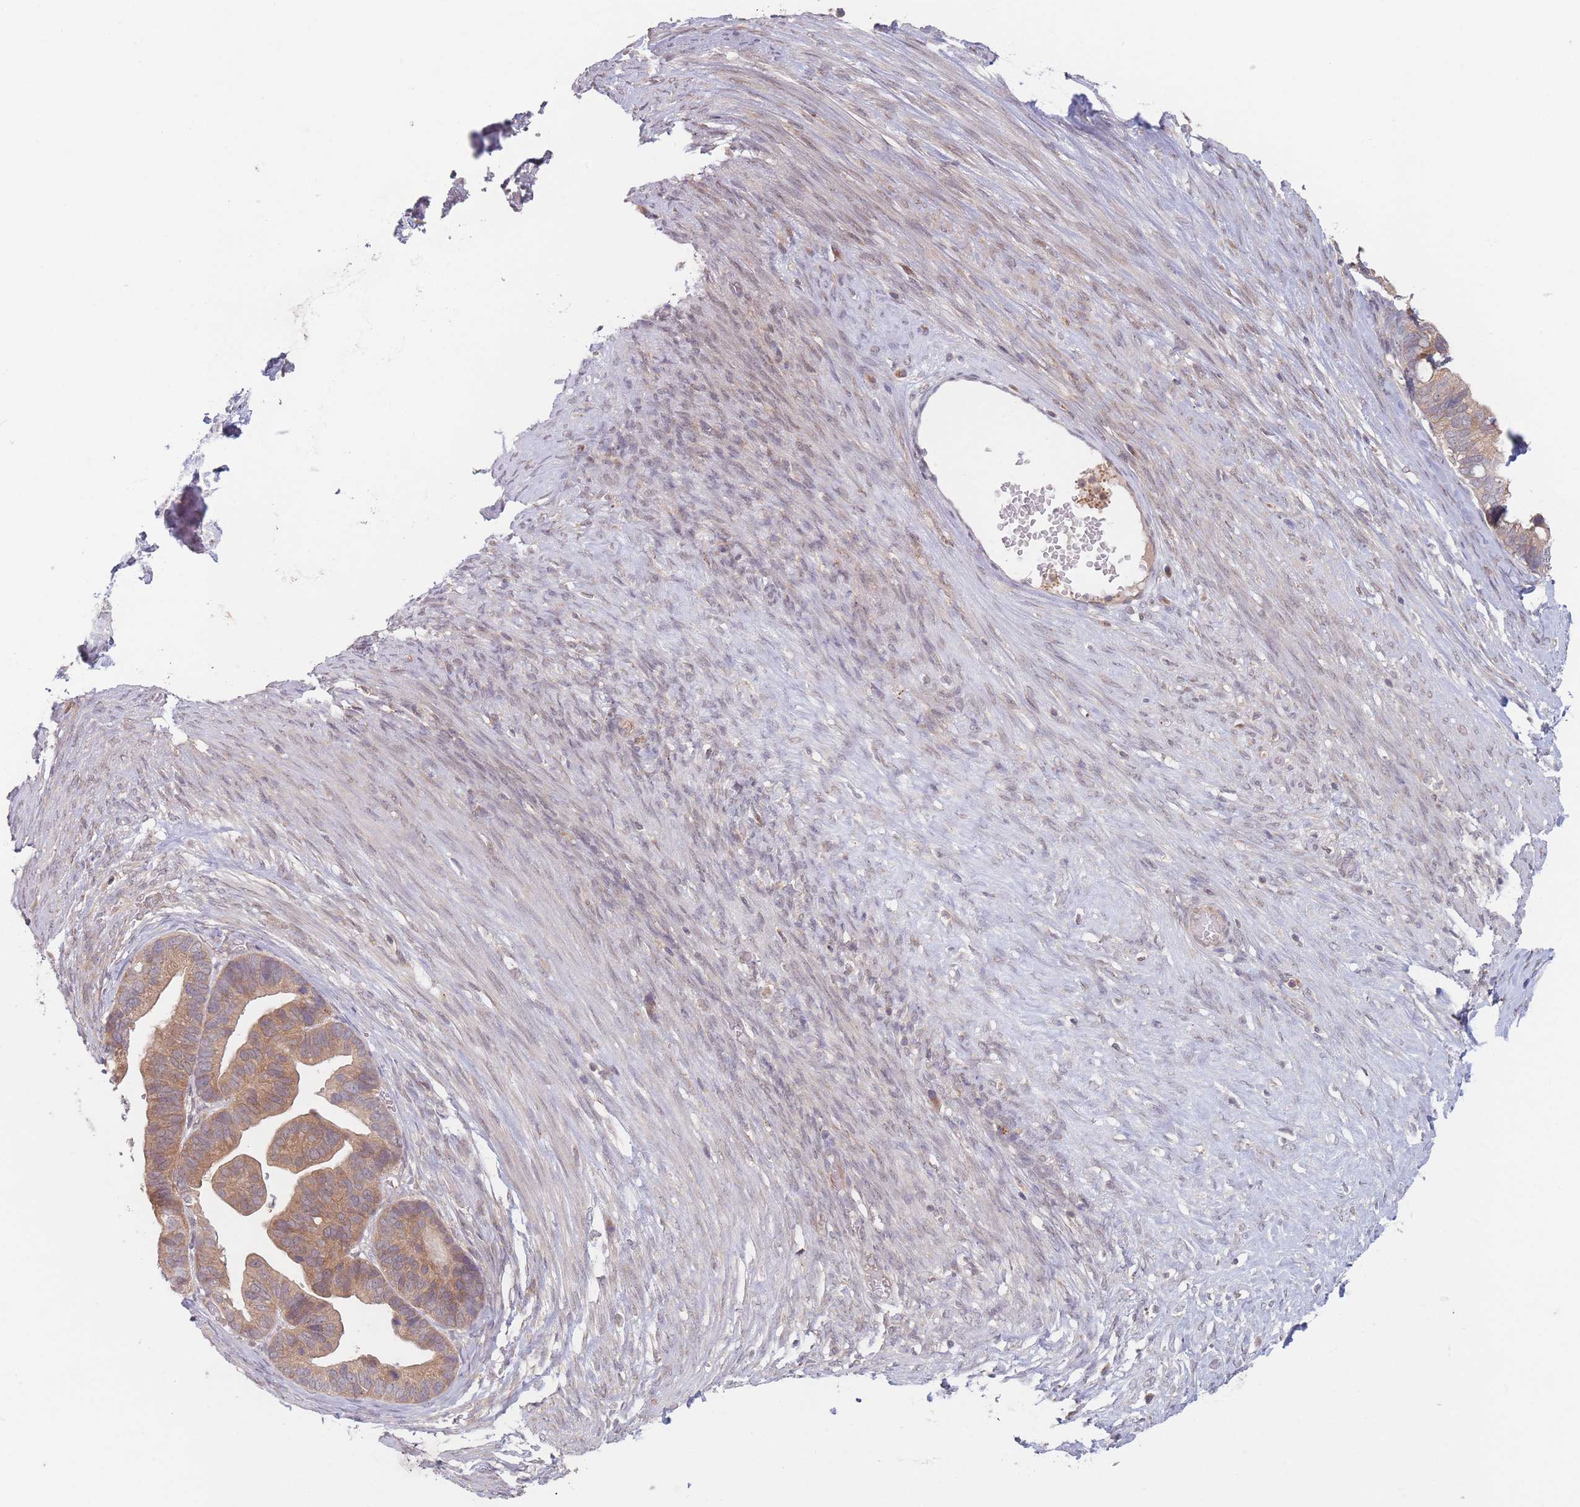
{"staining": {"intensity": "moderate", "quantity": ">75%", "location": "cytoplasmic/membranous"}, "tissue": "ovarian cancer", "cell_type": "Tumor cells", "image_type": "cancer", "snomed": [{"axis": "morphology", "description": "Cystadenocarcinoma, serous, NOS"}, {"axis": "topography", "description": "Ovary"}], "caption": "Ovarian serous cystadenocarcinoma stained with DAB (3,3'-diaminobenzidine) immunohistochemistry demonstrates medium levels of moderate cytoplasmic/membranous positivity in approximately >75% of tumor cells.", "gene": "PPM1A", "patient": {"sex": "female", "age": 56}}